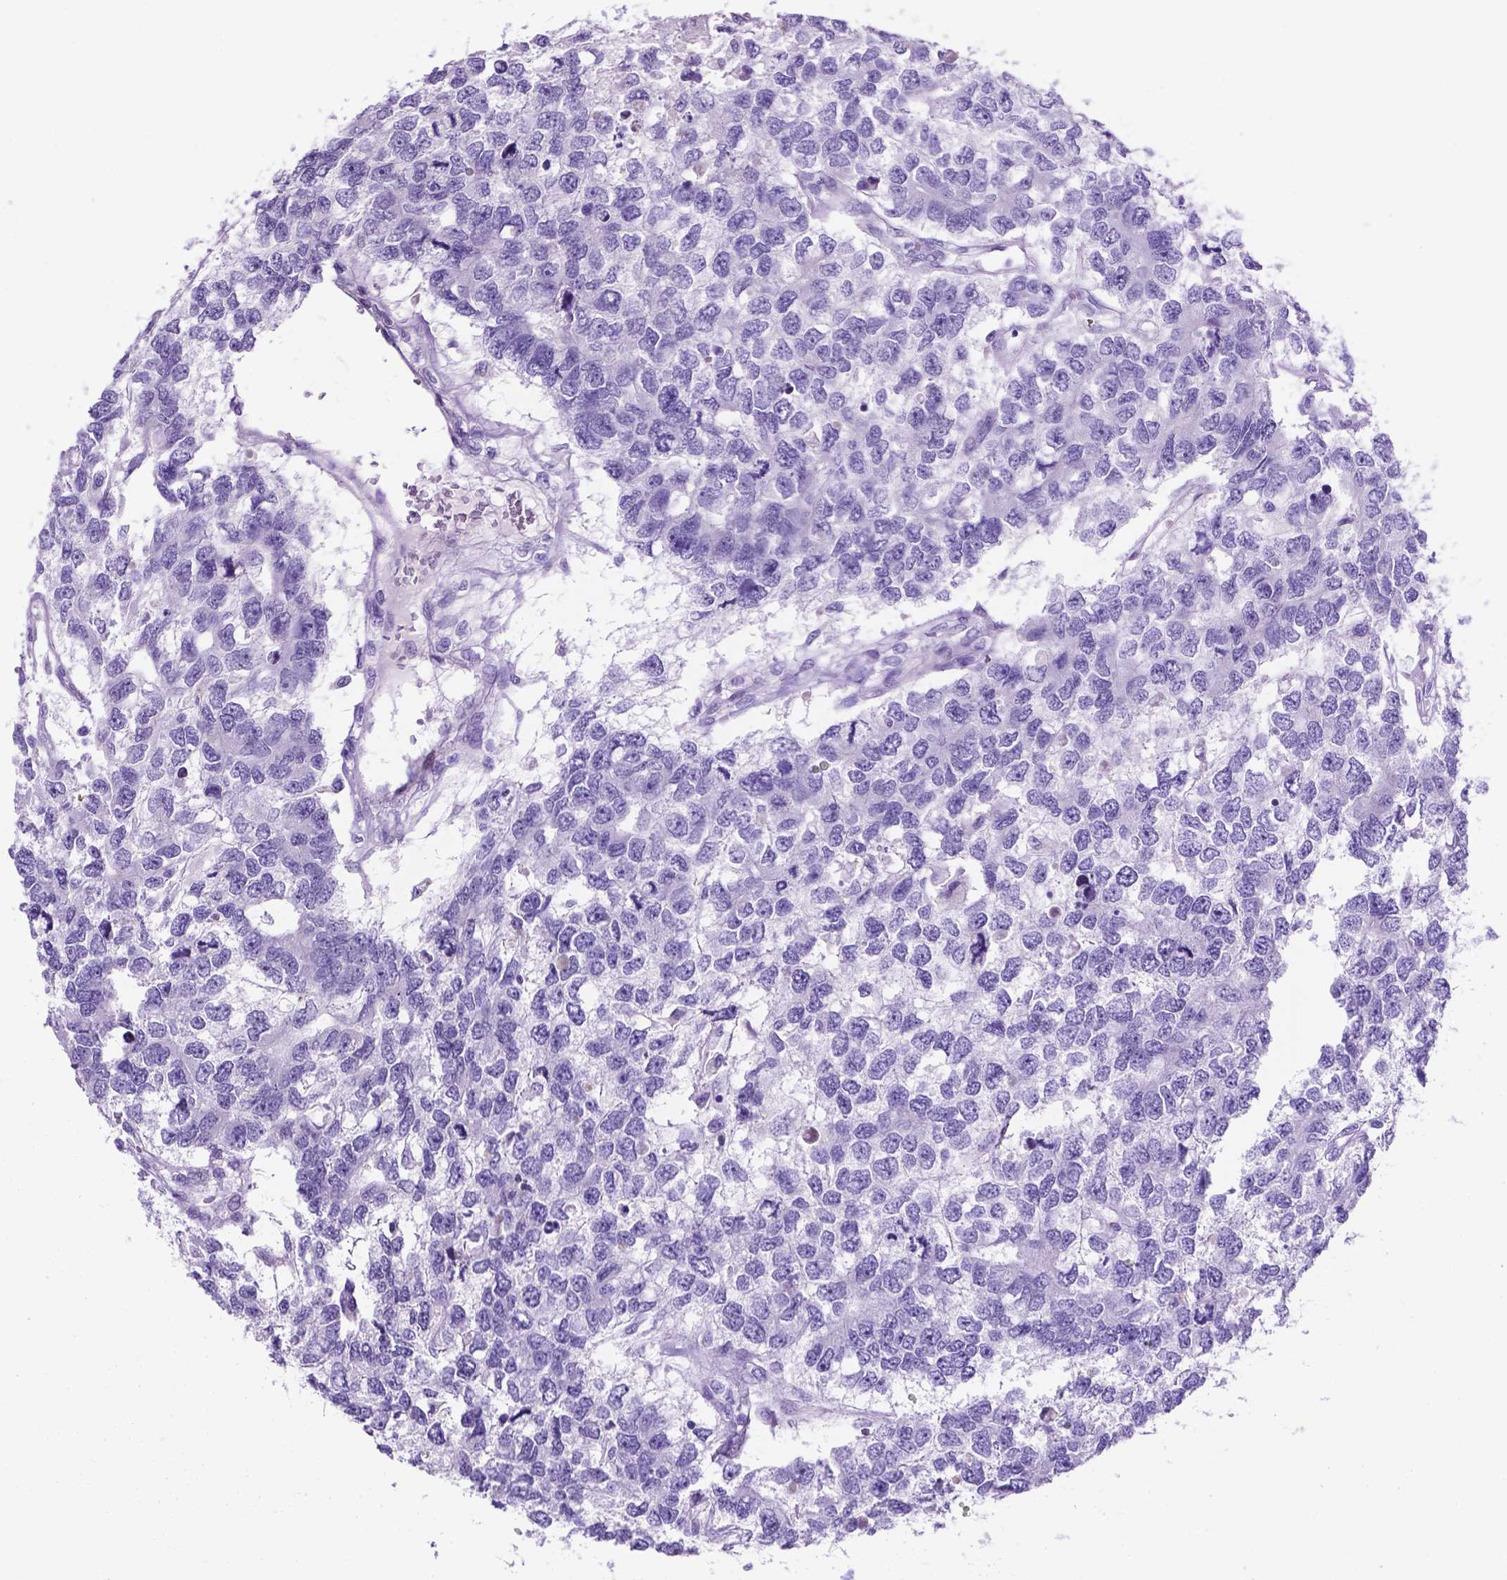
{"staining": {"intensity": "negative", "quantity": "none", "location": "none"}, "tissue": "testis cancer", "cell_type": "Tumor cells", "image_type": "cancer", "snomed": [{"axis": "morphology", "description": "Seminoma, NOS"}, {"axis": "topography", "description": "Testis"}], "caption": "Testis cancer stained for a protein using immunohistochemistry (IHC) shows no positivity tumor cells.", "gene": "C17orf107", "patient": {"sex": "male", "age": 52}}